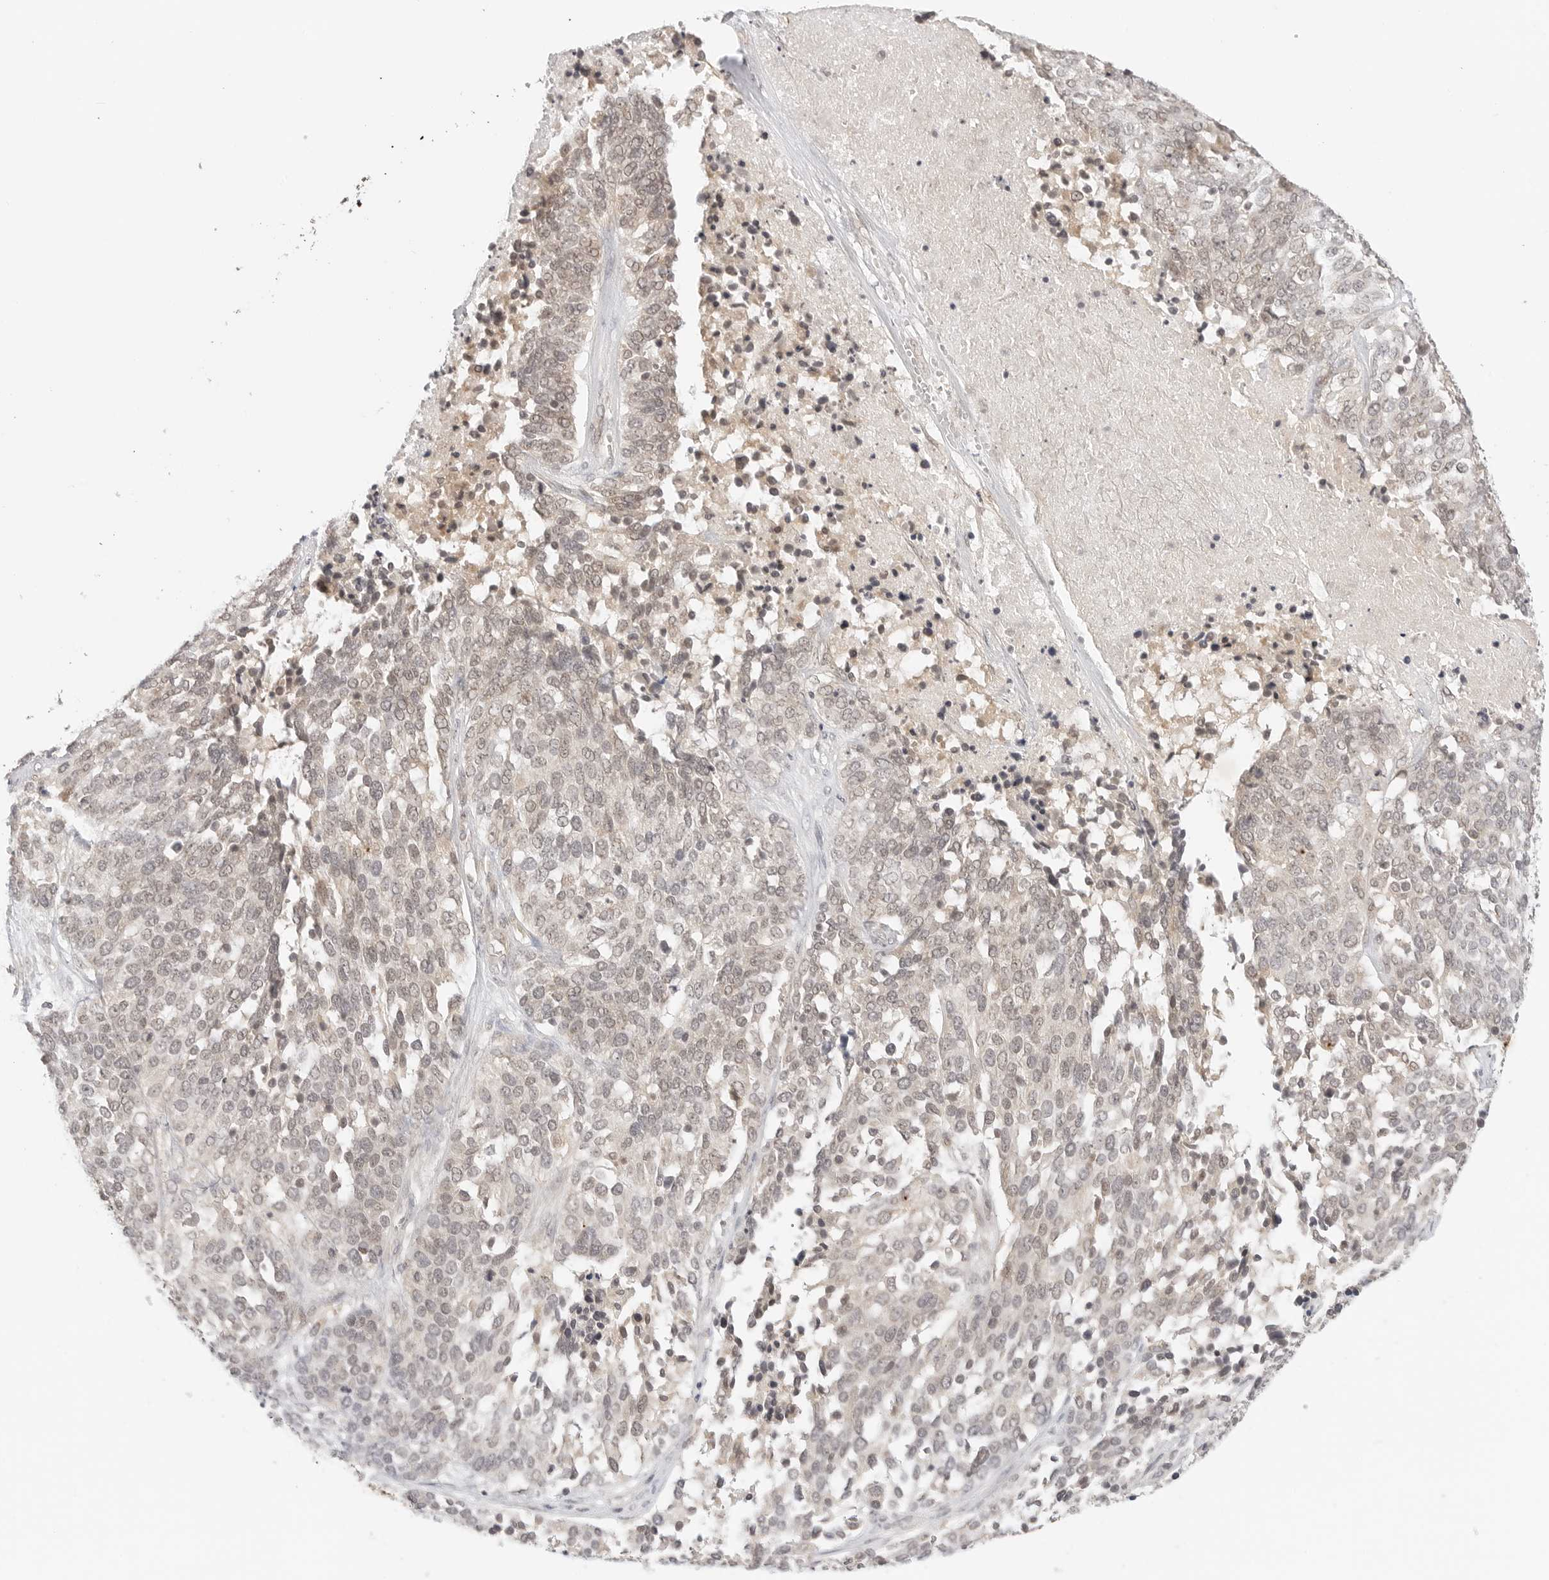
{"staining": {"intensity": "negative", "quantity": "none", "location": "none"}, "tissue": "ovarian cancer", "cell_type": "Tumor cells", "image_type": "cancer", "snomed": [{"axis": "morphology", "description": "Cystadenocarcinoma, serous, NOS"}, {"axis": "topography", "description": "Ovary"}], "caption": "Immunohistochemistry photomicrograph of human ovarian serous cystadenocarcinoma stained for a protein (brown), which demonstrates no expression in tumor cells. (Stains: DAB (3,3'-diaminobenzidine) immunohistochemistry (IHC) with hematoxylin counter stain, Microscopy: brightfield microscopy at high magnification).", "gene": "GPR34", "patient": {"sex": "female", "age": 44}}